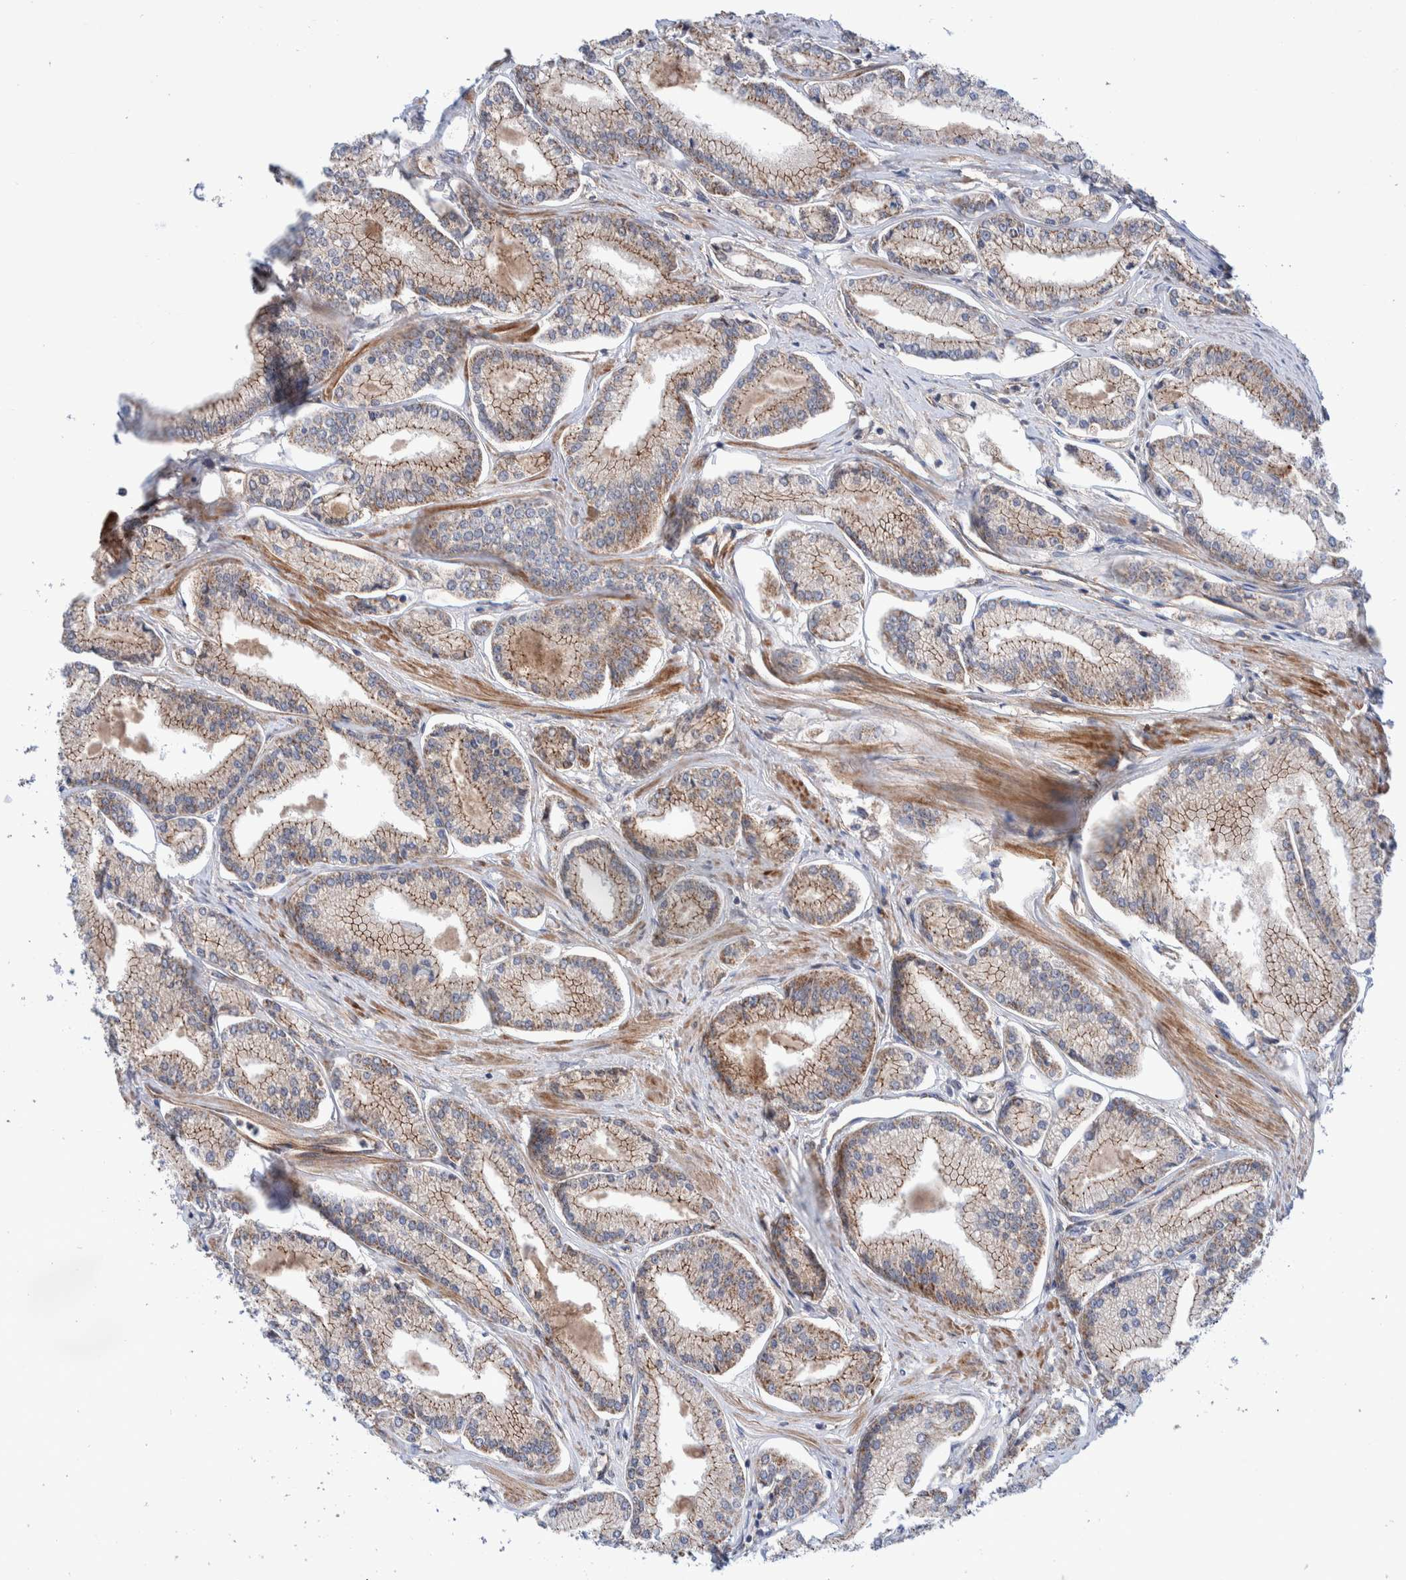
{"staining": {"intensity": "moderate", "quantity": "25%-75%", "location": "cytoplasmic/membranous"}, "tissue": "prostate cancer", "cell_type": "Tumor cells", "image_type": "cancer", "snomed": [{"axis": "morphology", "description": "Adenocarcinoma, Low grade"}, {"axis": "topography", "description": "Prostate"}], "caption": "There is medium levels of moderate cytoplasmic/membranous expression in tumor cells of prostate cancer (low-grade adenocarcinoma), as demonstrated by immunohistochemical staining (brown color).", "gene": "SLC25A10", "patient": {"sex": "male", "age": 52}}